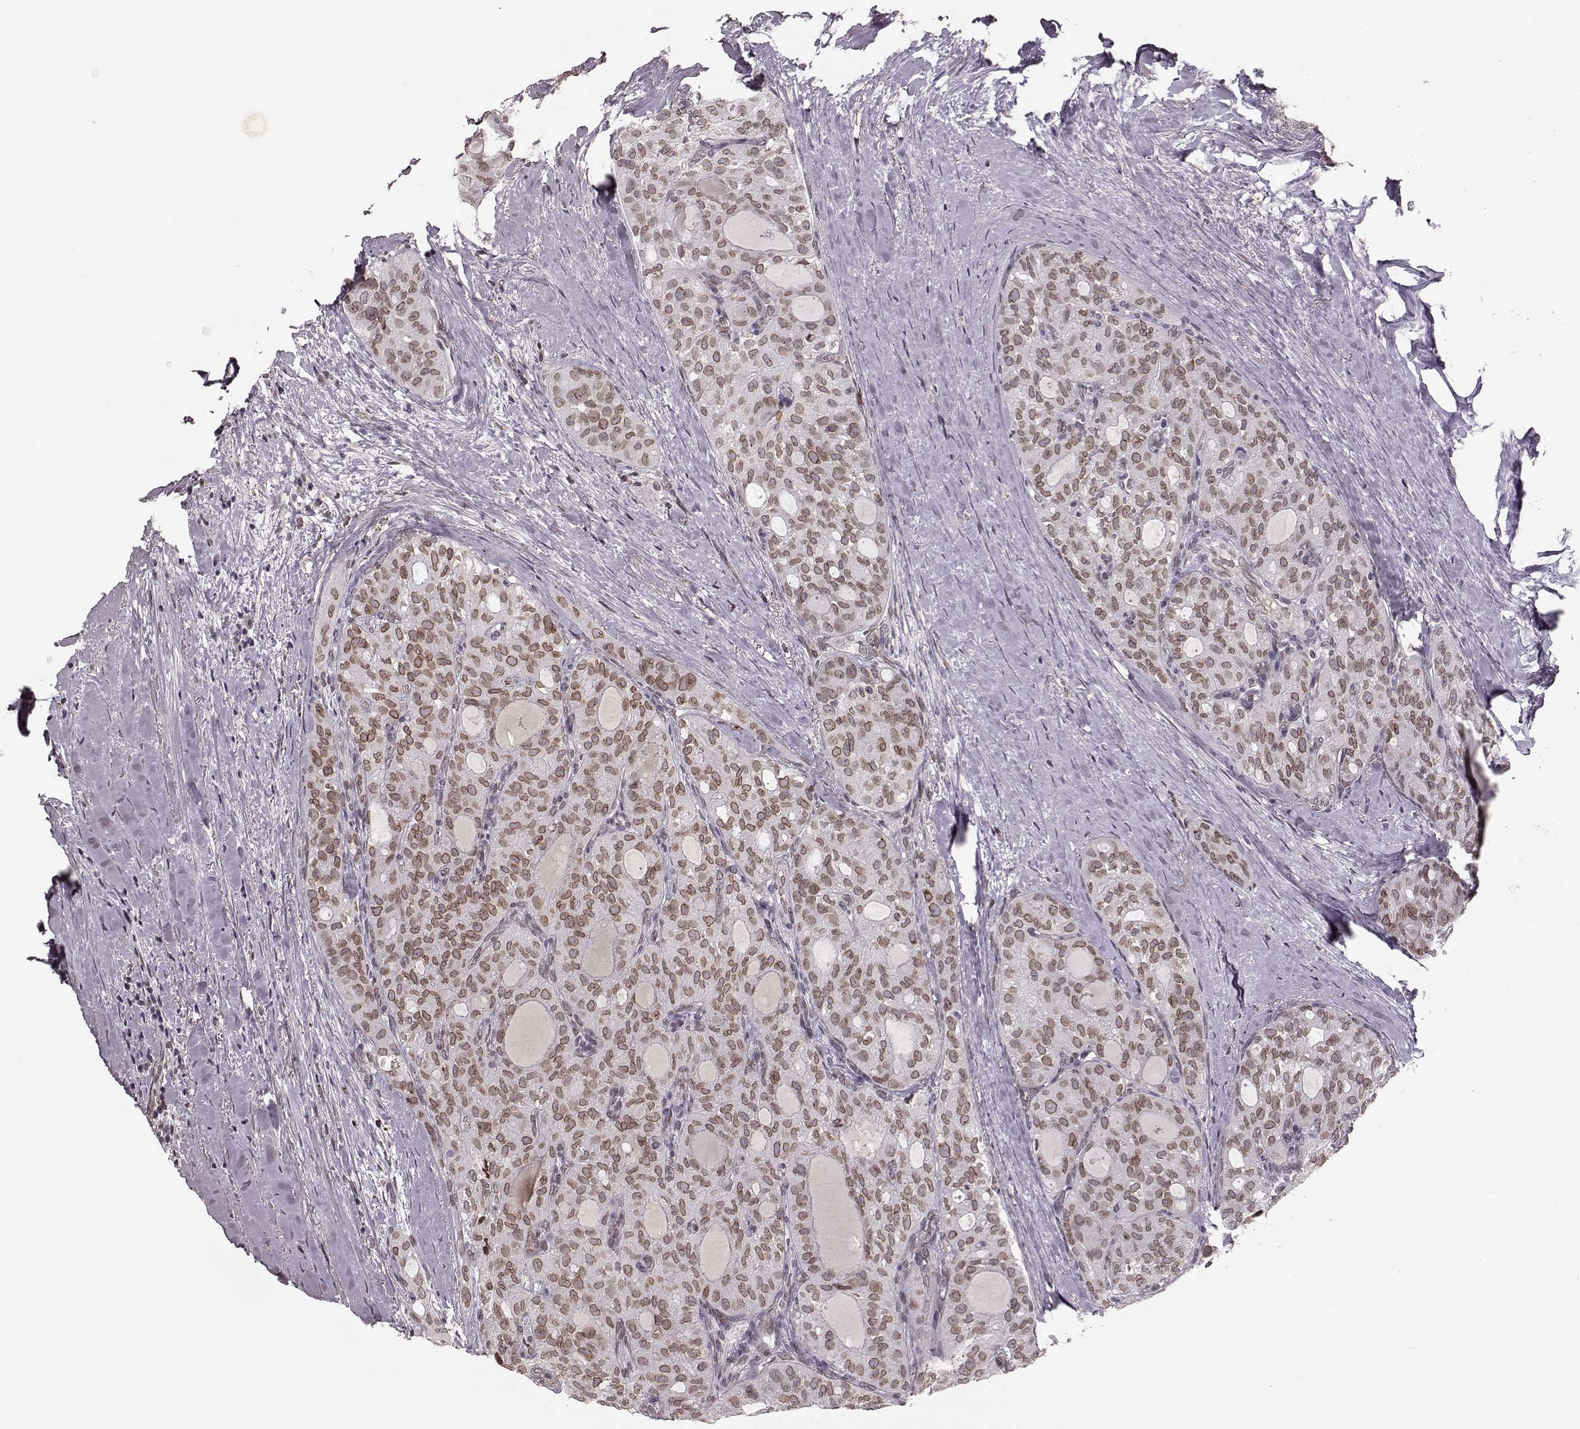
{"staining": {"intensity": "moderate", "quantity": ">75%", "location": "cytoplasmic/membranous,nuclear"}, "tissue": "thyroid cancer", "cell_type": "Tumor cells", "image_type": "cancer", "snomed": [{"axis": "morphology", "description": "Follicular adenoma carcinoma, NOS"}, {"axis": "topography", "description": "Thyroid gland"}], "caption": "Immunohistochemical staining of thyroid follicular adenoma carcinoma exhibits medium levels of moderate cytoplasmic/membranous and nuclear staining in about >75% of tumor cells. (brown staining indicates protein expression, while blue staining denotes nuclei).", "gene": "DCAF12", "patient": {"sex": "male", "age": 75}}